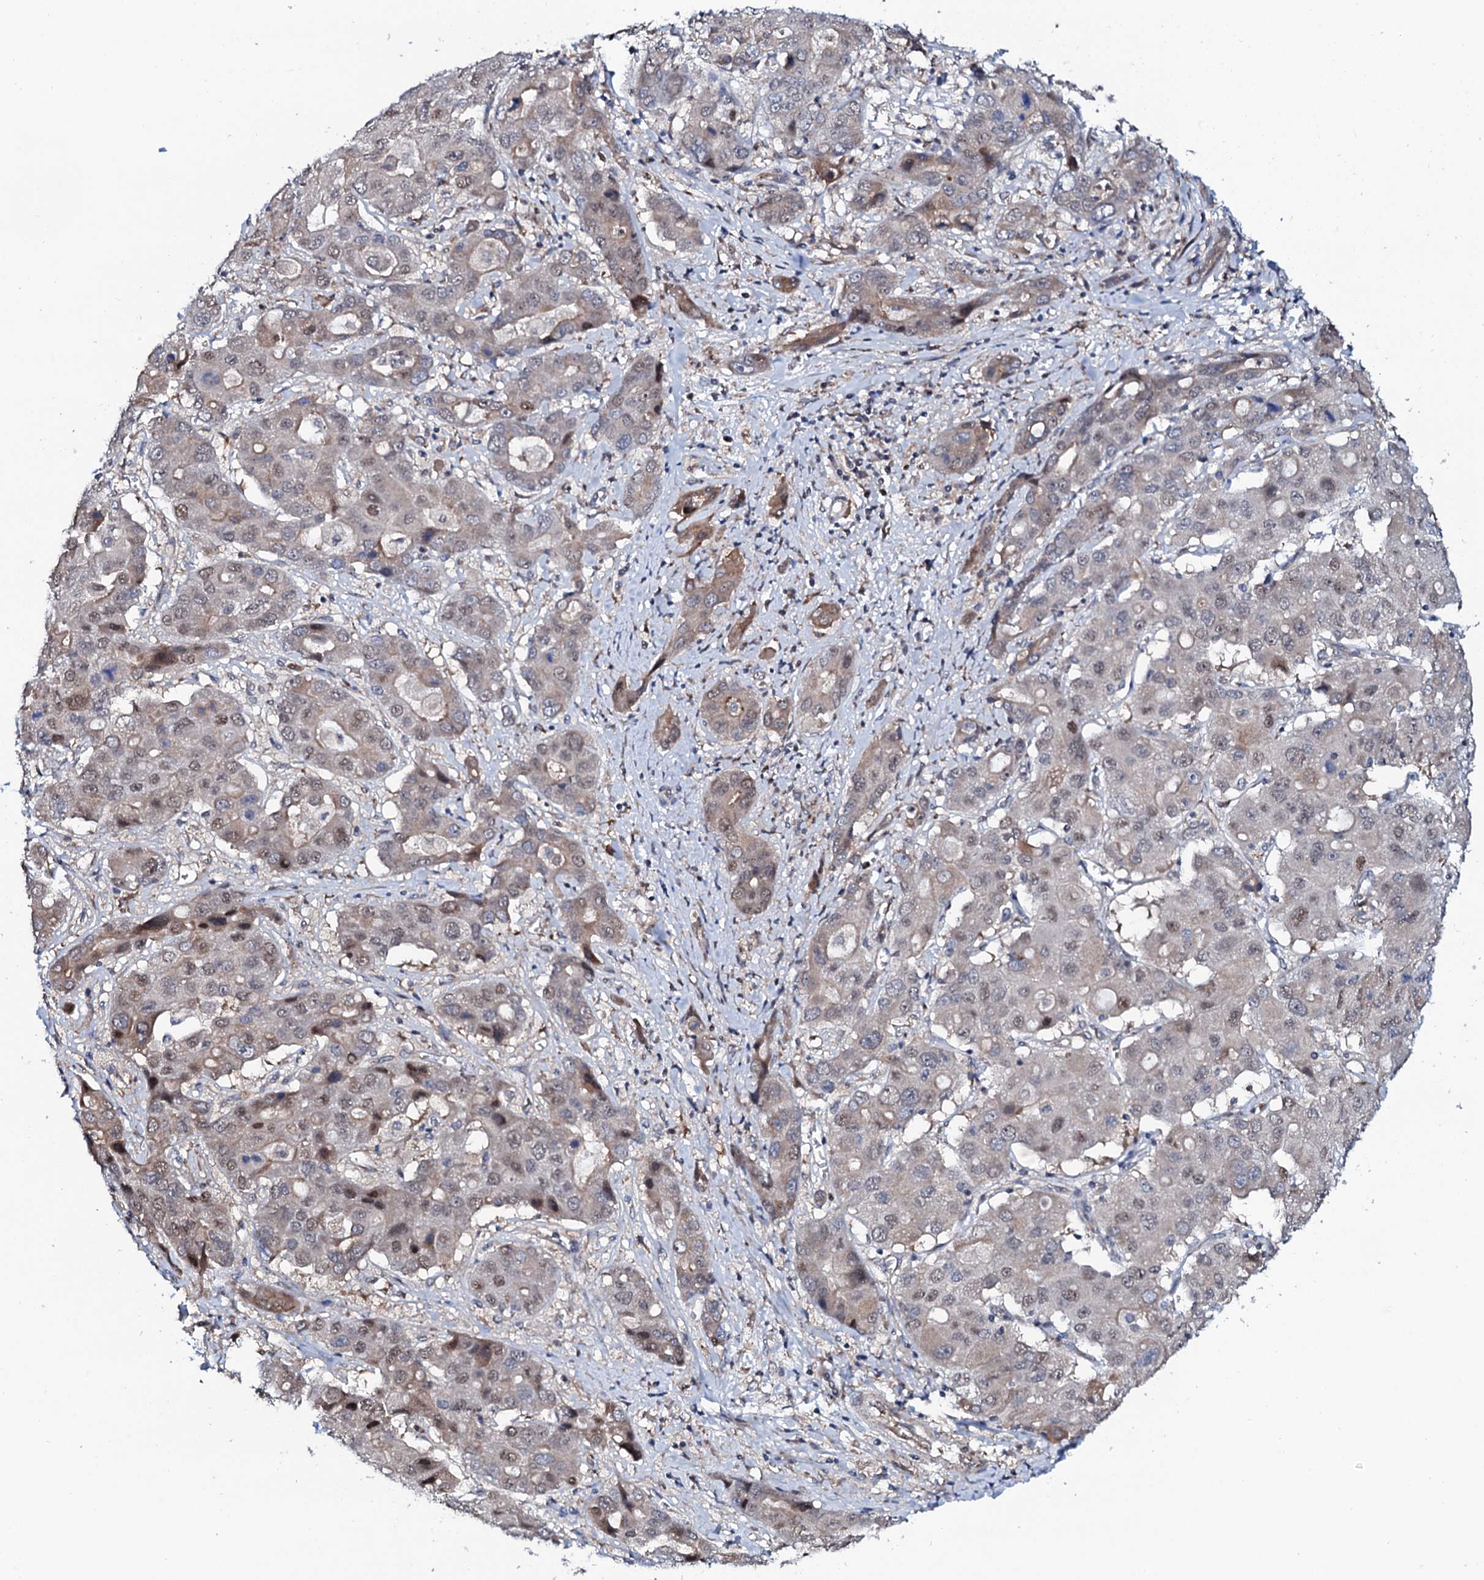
{"staining": {"intensity": "weak", "quantity": "25%-75%", "location": "nuclear"}, "tissue": "liver cancer", "cell_type": "Tumor cells", "image_type": "cancer", "snomed": [{"axis": "morphology", "description": "Cholangiocarcinoma"}, {"axis": "topography", "description": "Liver"}], "caption": "Cholangiocarcinoma (liver) stained with a brown dye demonstrates weak nuclear positive staining in approximately 25%-75% of tumor cells.", "gene": "PPP1R3D", "patient": {"sex": "male", "age": 67}}